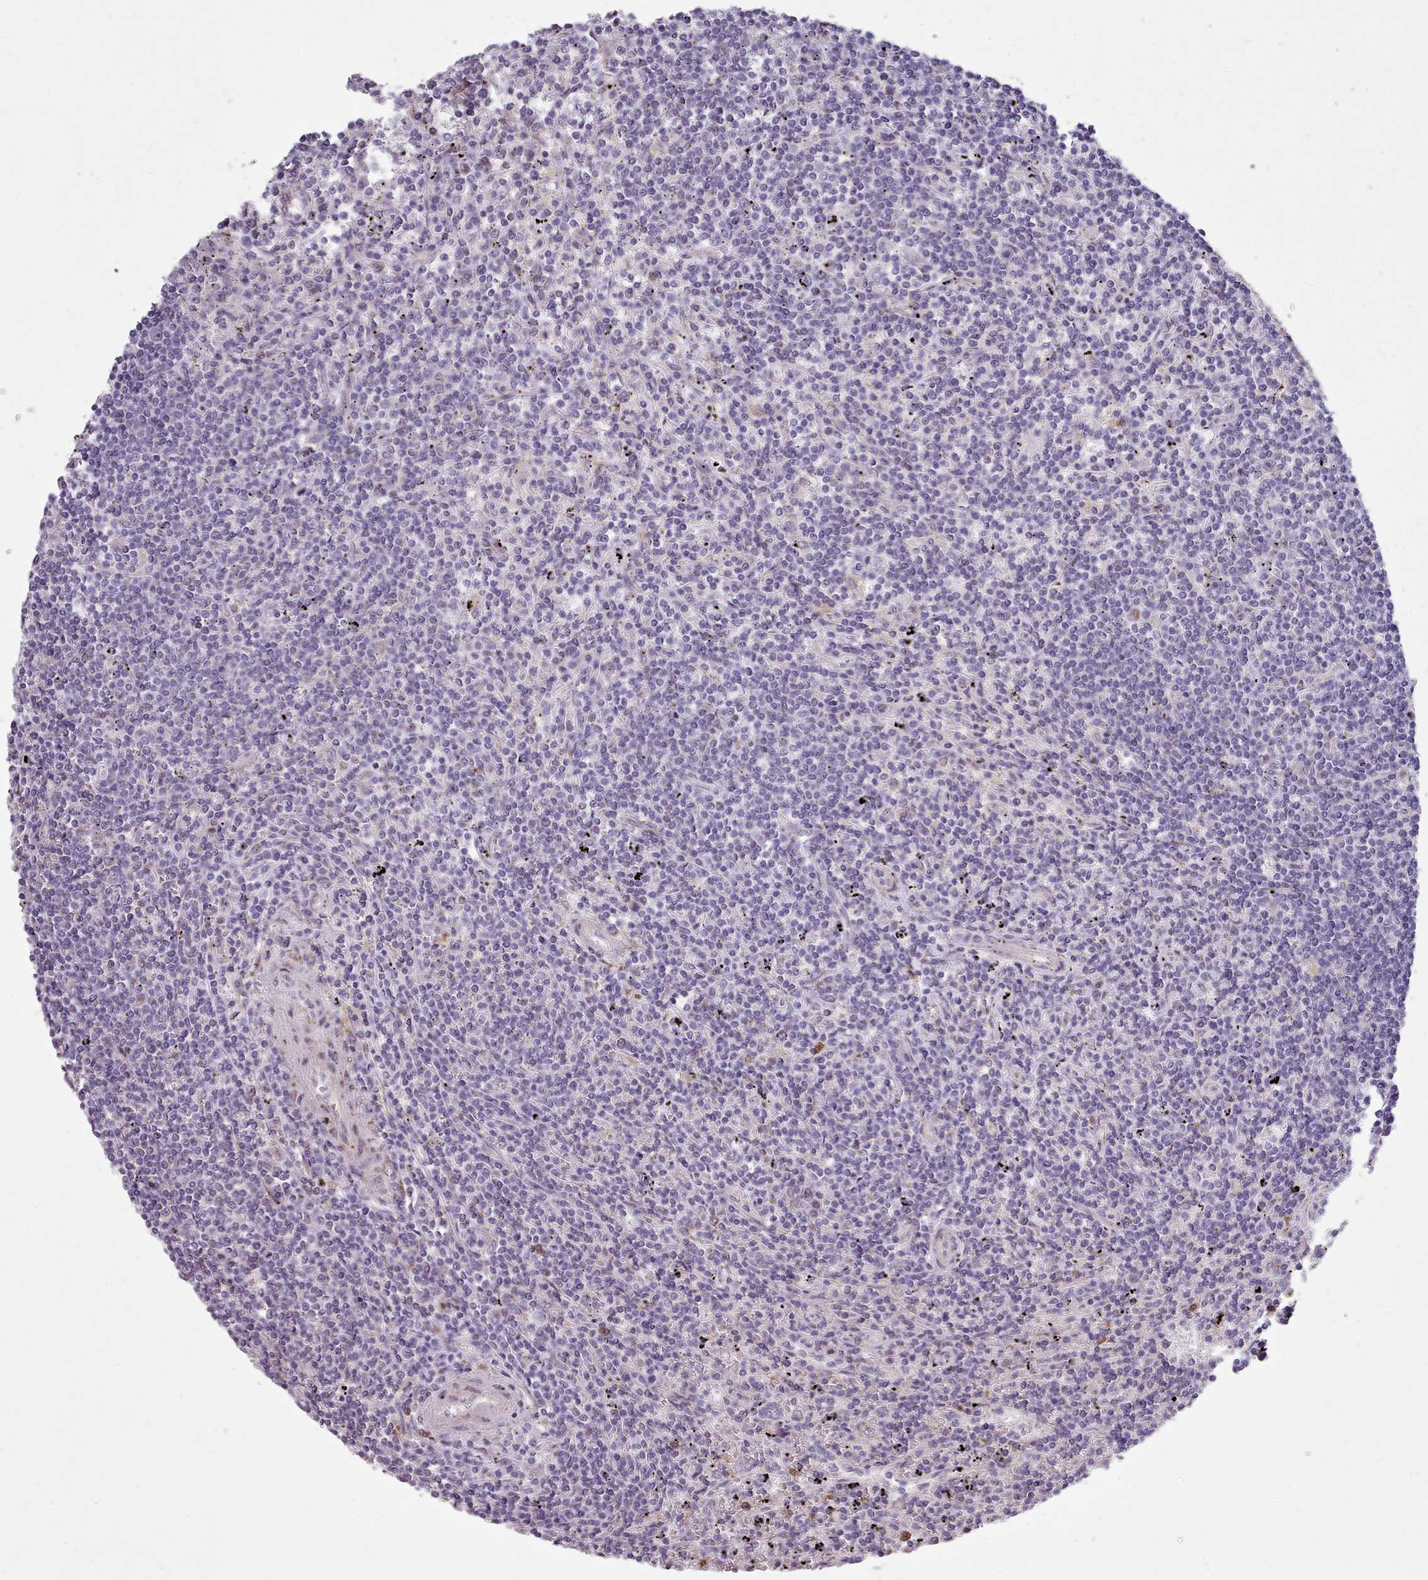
{"staining": {"intensity": "negative", "quantity": "none", "location": "none"}, "tissue": "lymphoma", "cell_type": "Tumor cells", "image_type": "cancer", "snomed": [{"axis": "morphology", "description": "Malignant lymphoma, non-Hodgkin's type, Low grade"}, {"axis": "topography", "description": "Spleen"}], "caption": "An immunohistochemistry image of low-grade malignant lymphoma, non-Hodgkin's type is shown. There is no staining in tumor cells of low-grade malignant lymphoma, non-Hodgkin's type.", "gene": "FKBP10", "patient": {"sex": "male", "age": 76}}